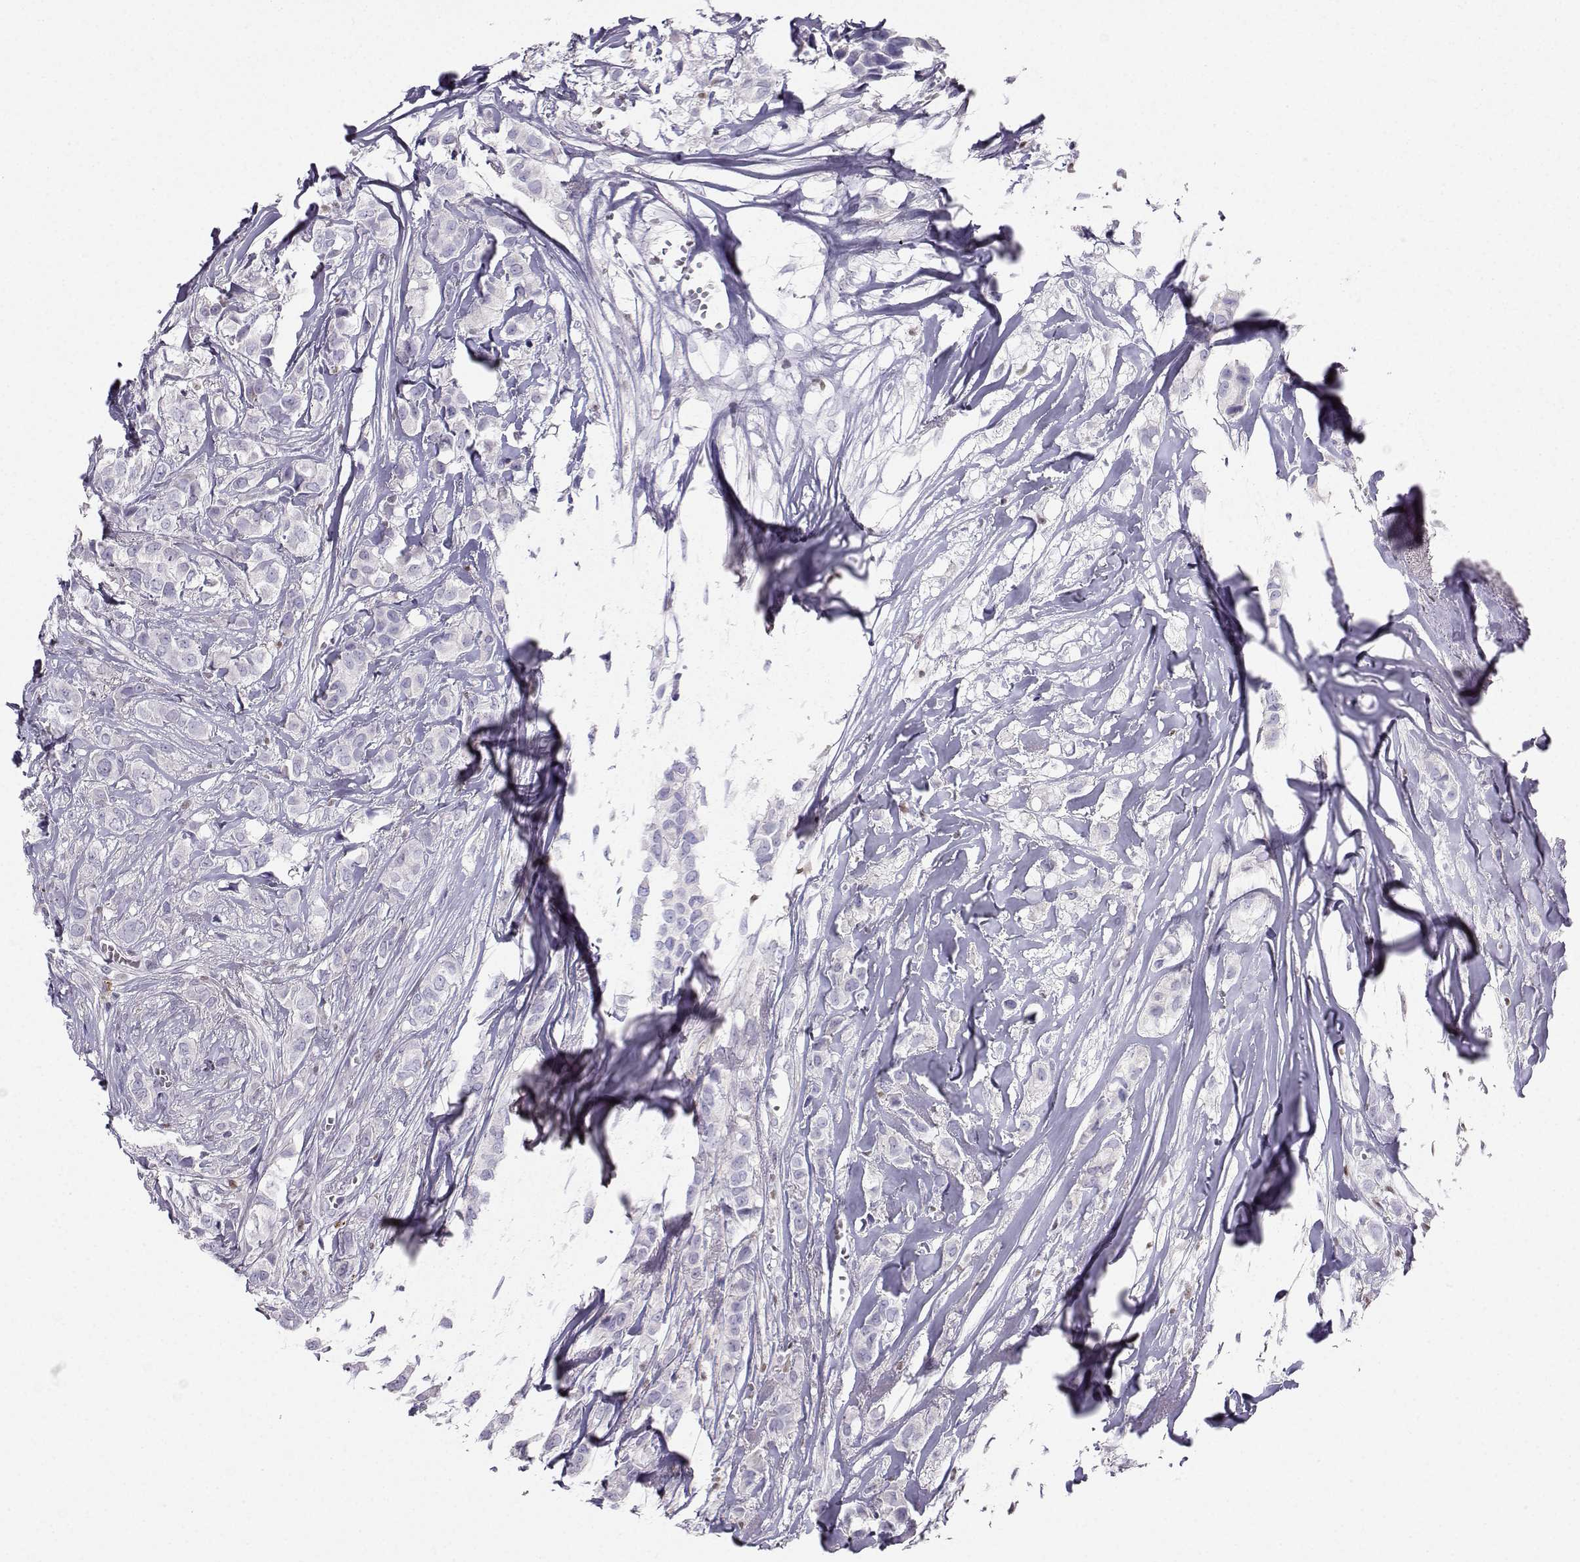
{"staining": {"intensity": "negative", "quantity": "none", "location": "none"}, "tissue": "breast cancer", "cell_type": "Tumor cells", "image_type": "cancer", "snomed": [{"axis": "morphology", "description": "Duct carcinoma"}, {"axis": "topography", "description": "Breast"}], "caption": "Immunohistochemistry (IHC) histopathology image of human breast cancer (intraductal carcinoma) stained for a protein (brown), which shows no expression in tumor cells.", "gene": "DCLK3", "patient": {"sex": "female", "age": 85}}